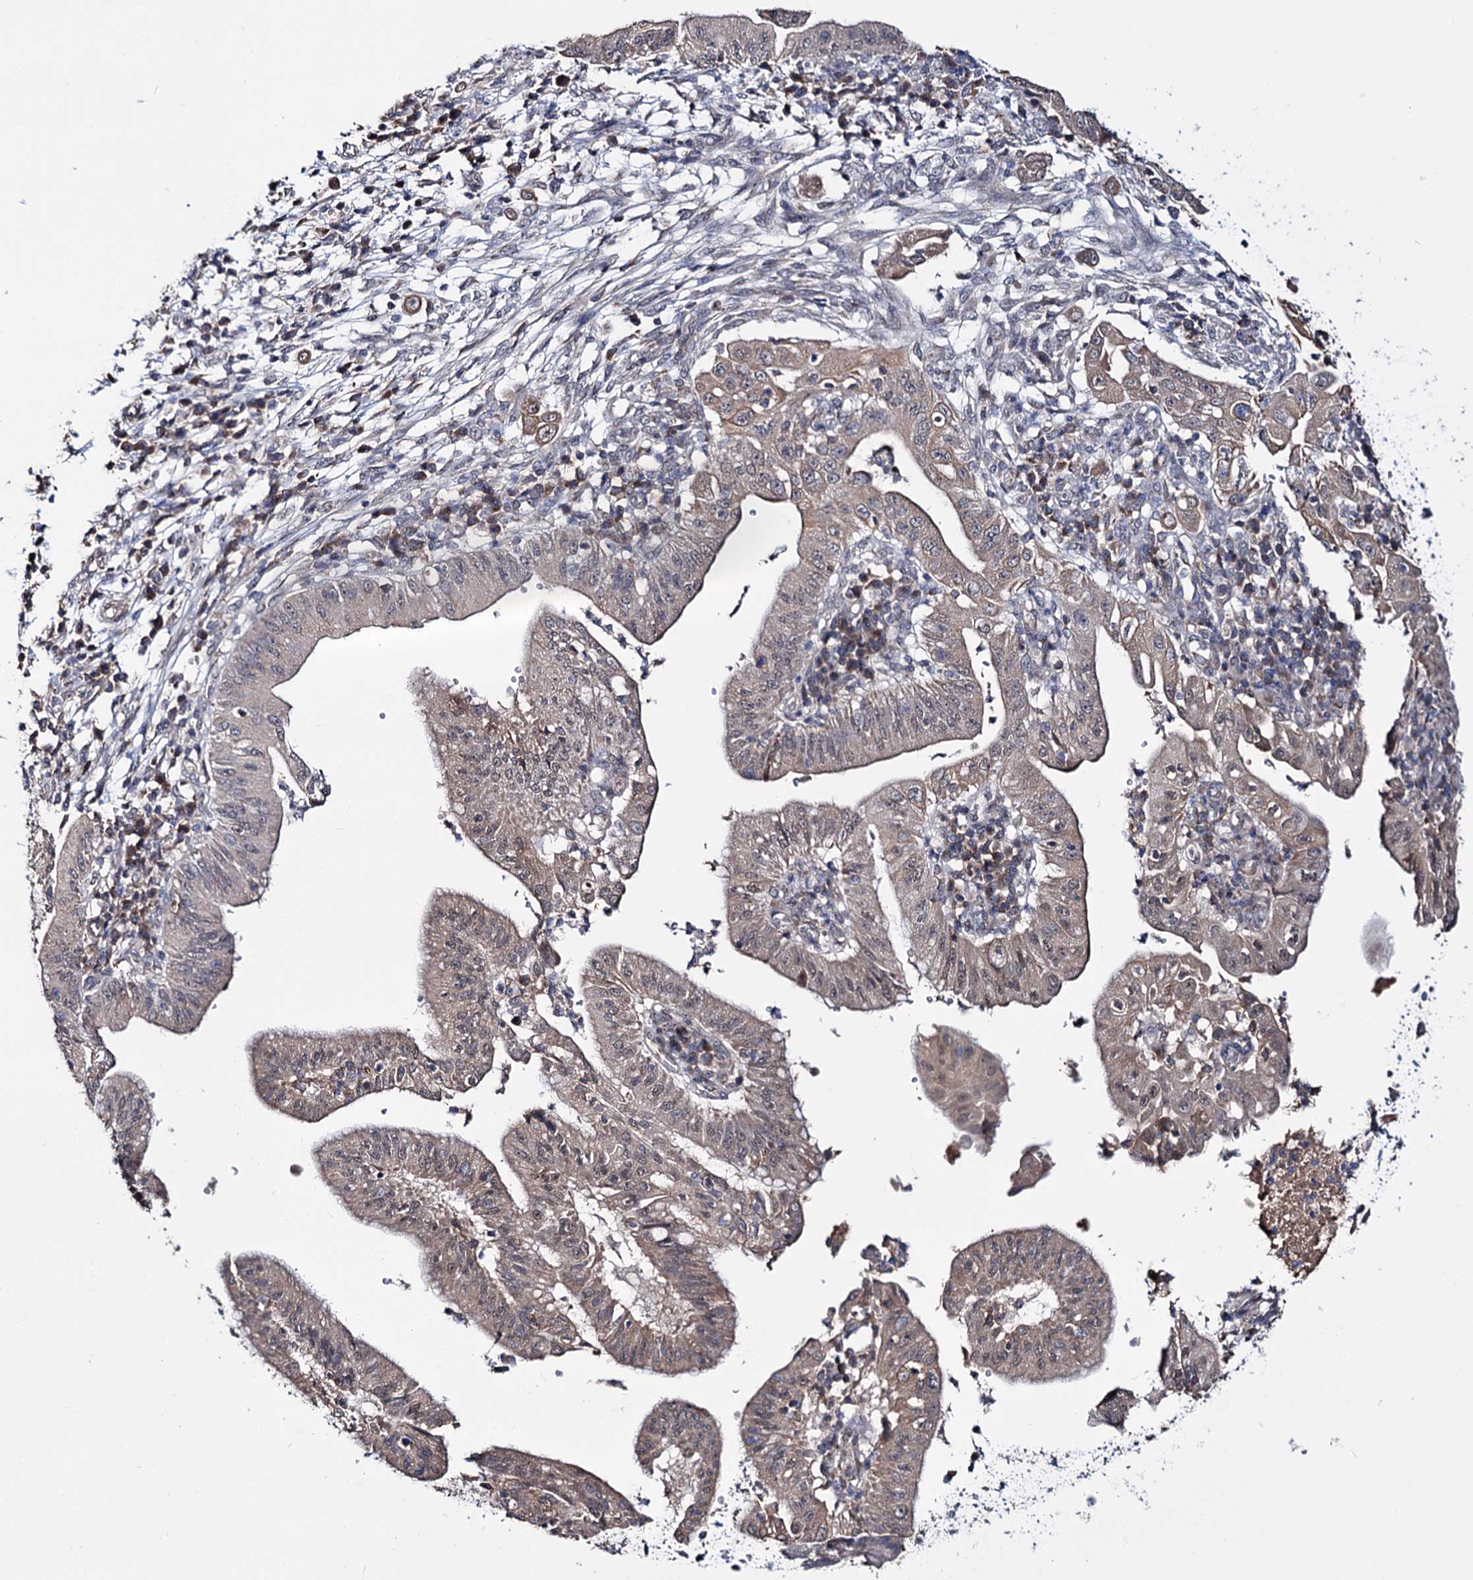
{"staining": {"intensity": "weak", "quantity": "25%-75%", "location": "cytoplasmic/membranous"}, "tissue": "pancreatic cancer", "cell_type": "Tumor cells", "image_type": "cancer", "snomed": [{"axis": "morphology", "description": "Adenocarcinoma, NOS"}, {"axis": "topography", "description": "Pancreas"}], "caption": "This image shows immunohistochemistry staining of human pancreatic cancer (adenocarcinoma), with low weak cytoplasmic/membranous expression in about 25%-75% of tumor cells.", "gene": "CLPB", "patient": {"sex": "male", "age": 68}}